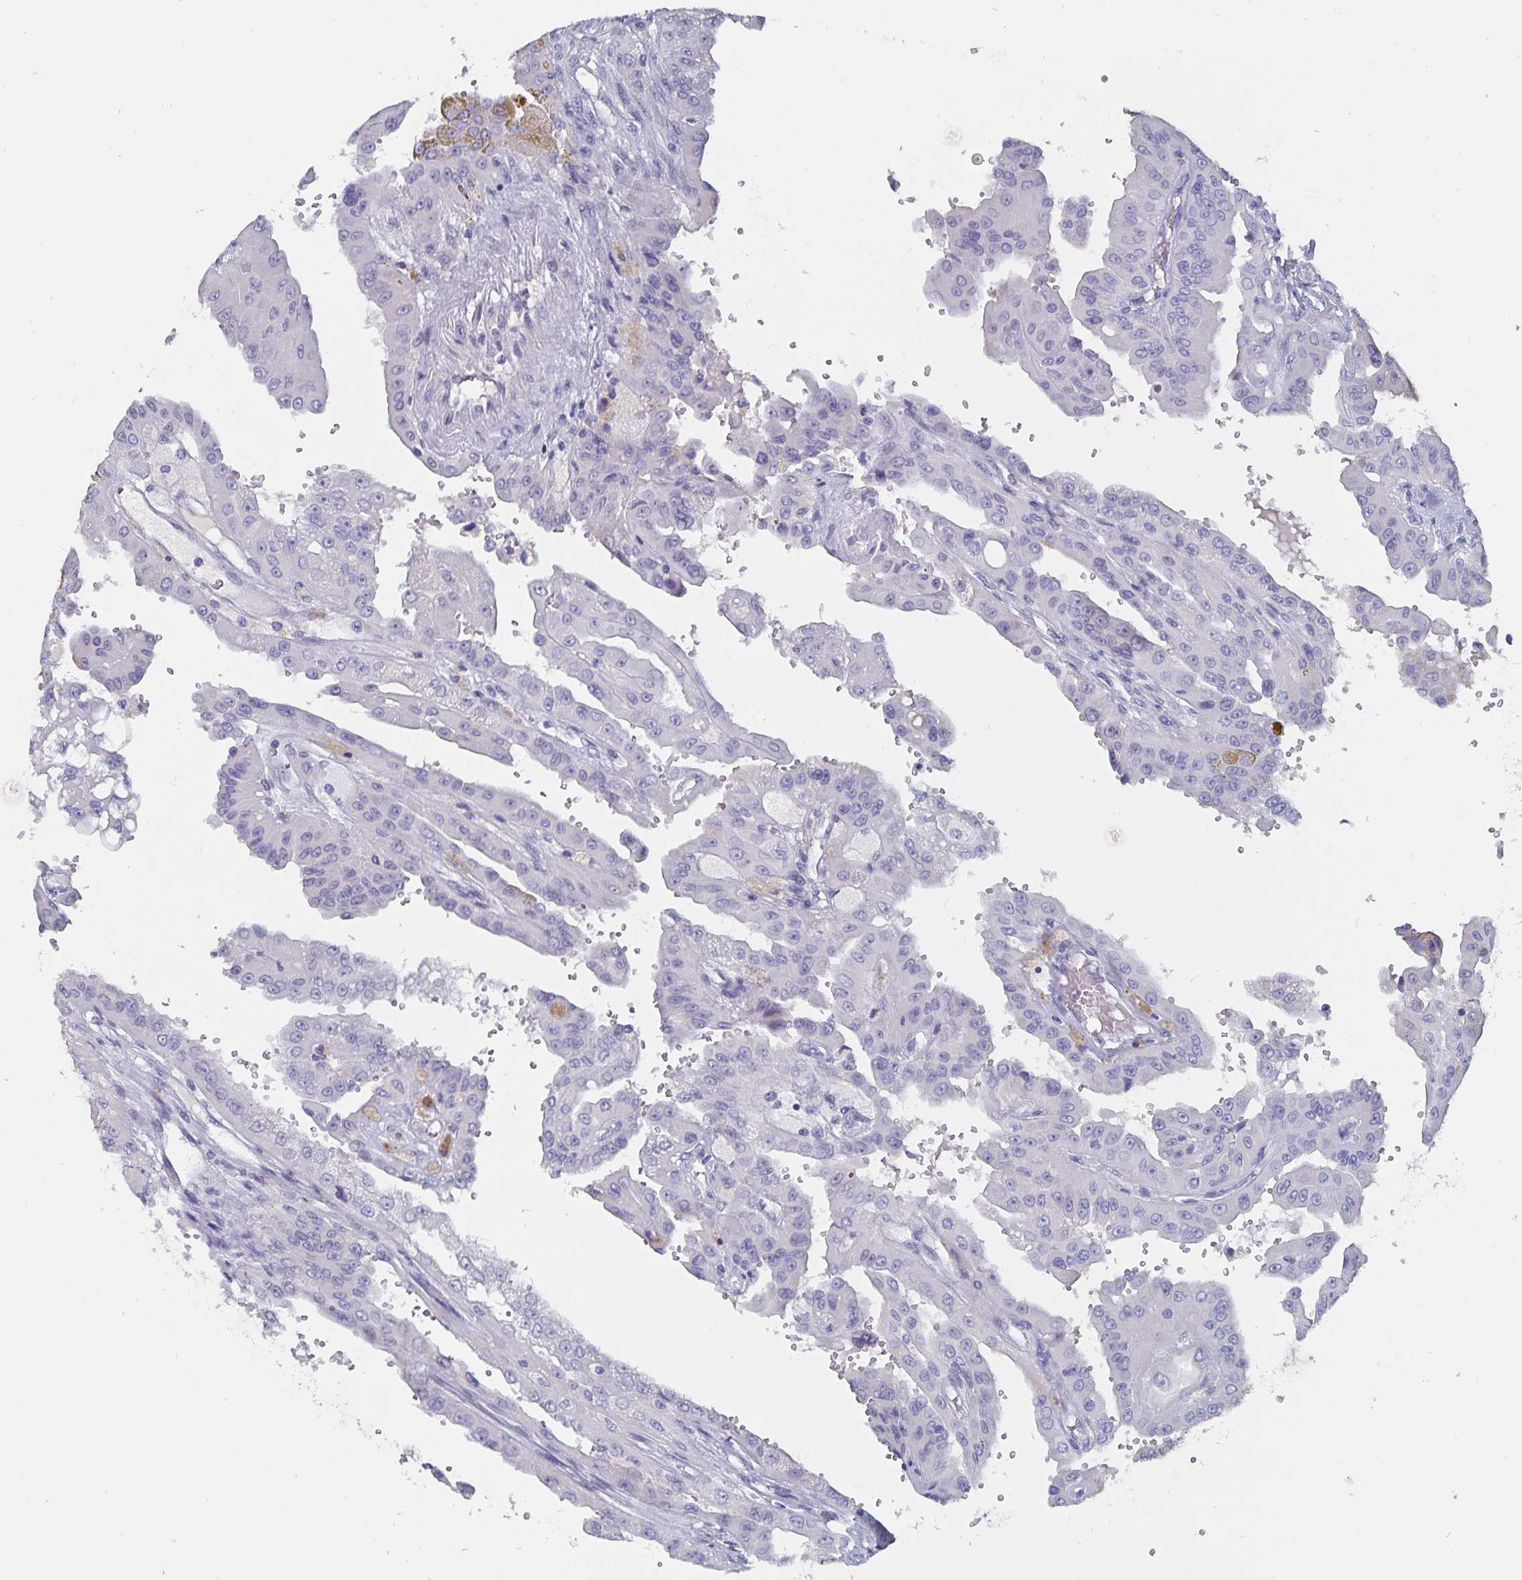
{"staining": {"intensity": "negative", "quantity": "none", "location": "none"}, "tissue": "renal cancer", "cell_type": "Tumor cells", "image_type": "cancer", "snomed": [{"axis": "morphology", "description": "Adenocarcinoma, NOS"}, {"axis": "topography", "description": "Kidney"}], "caption": "Human renal cancer stained for a protein using immunohistochemistry shows no positivity in tumor cells.", "gene": "CFAP69", "patient": {"sex": "male", "age": 58}}